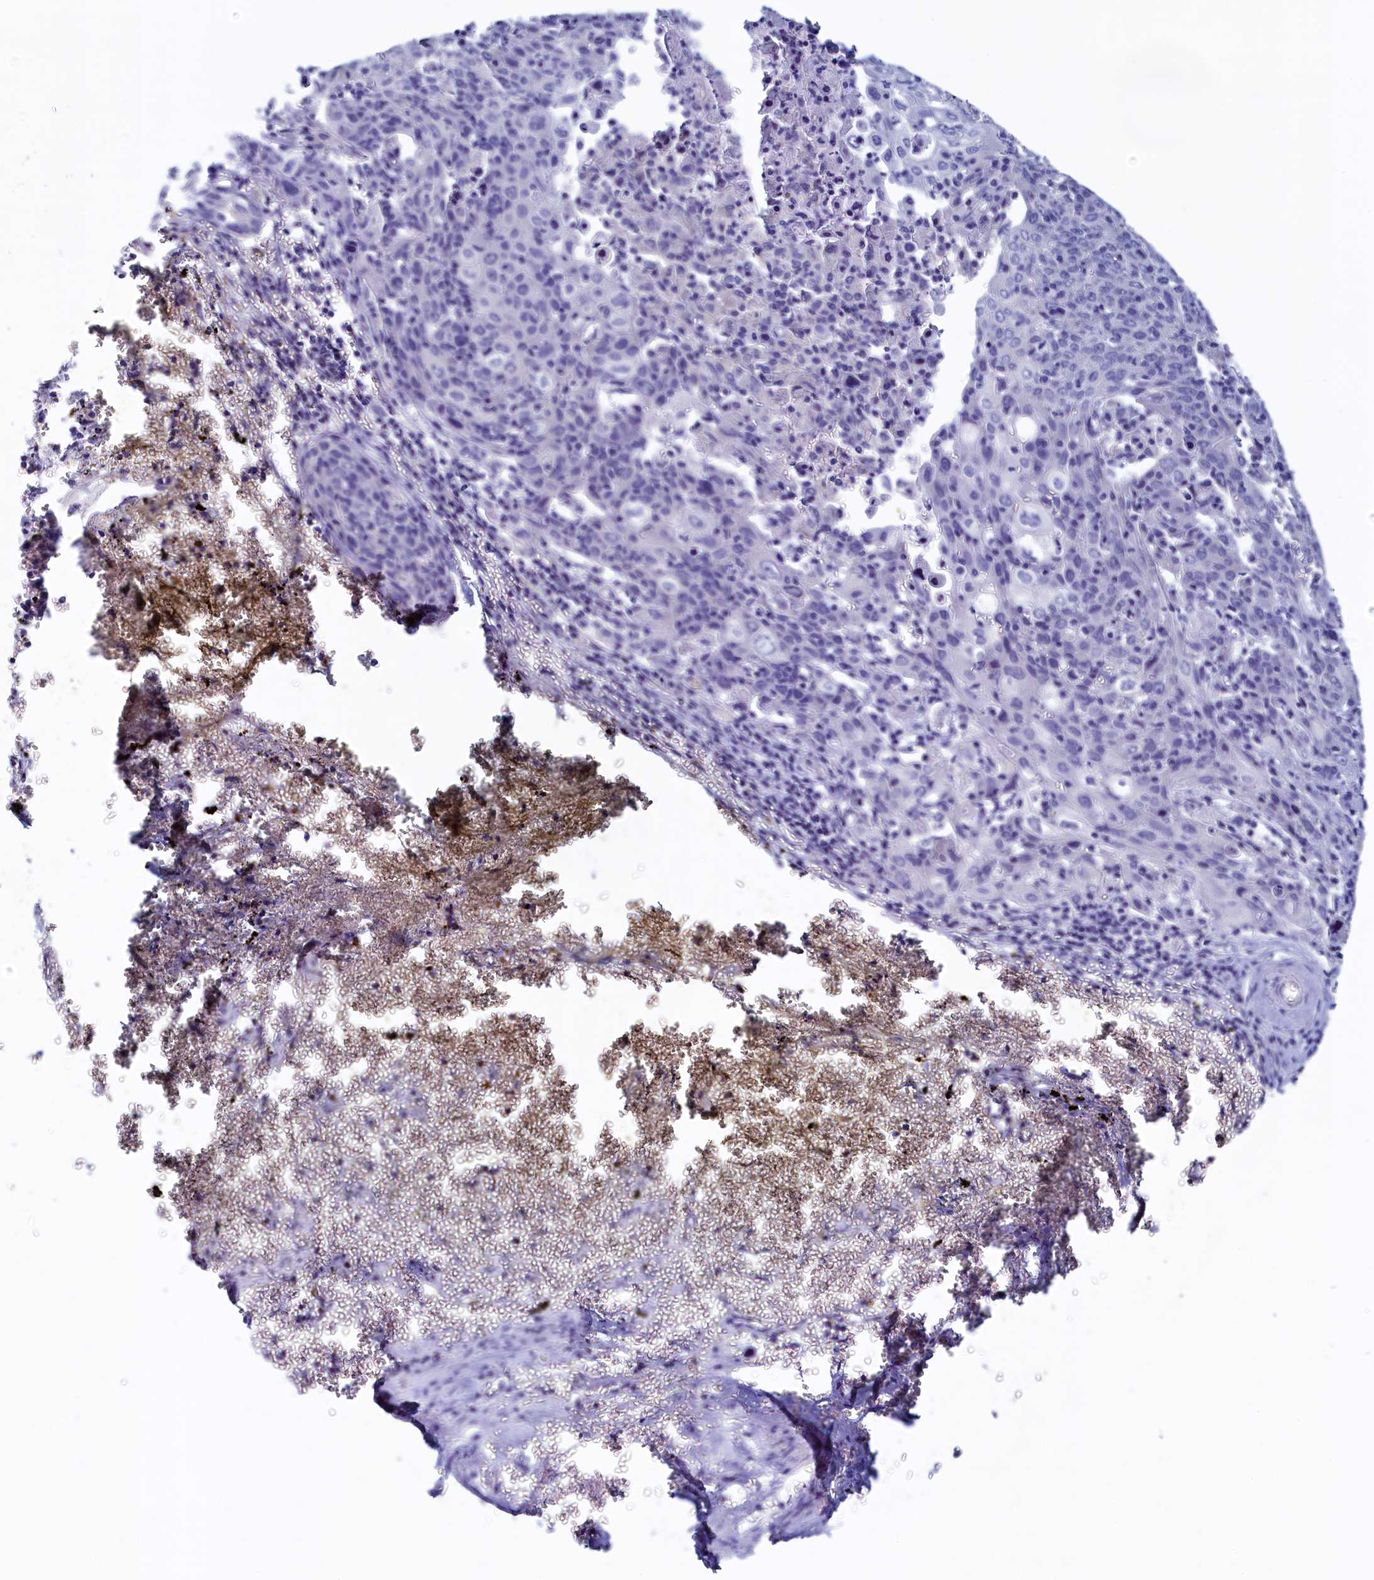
{"staining": {"intensity": "negative", "quantity": "none", "location": "none"}, "tissue": "cervical cancer", "cell_type": "Tumor cells", "image_type": "cancer", "snomed": [{"axis": "morphology", "description": "Squamous cell carcinoma, NOS"}, {"axis": "topography", "description": "Cervix"}], "caption": "Protein analysis of cervical squamous cell carcinoma exhibits no significant expression in tumor cells. (Immunohistochemistry, brightfield microscopy, high magnification).", "gene": "DTD1", "patient": {"sex": "female", "age": 67}}